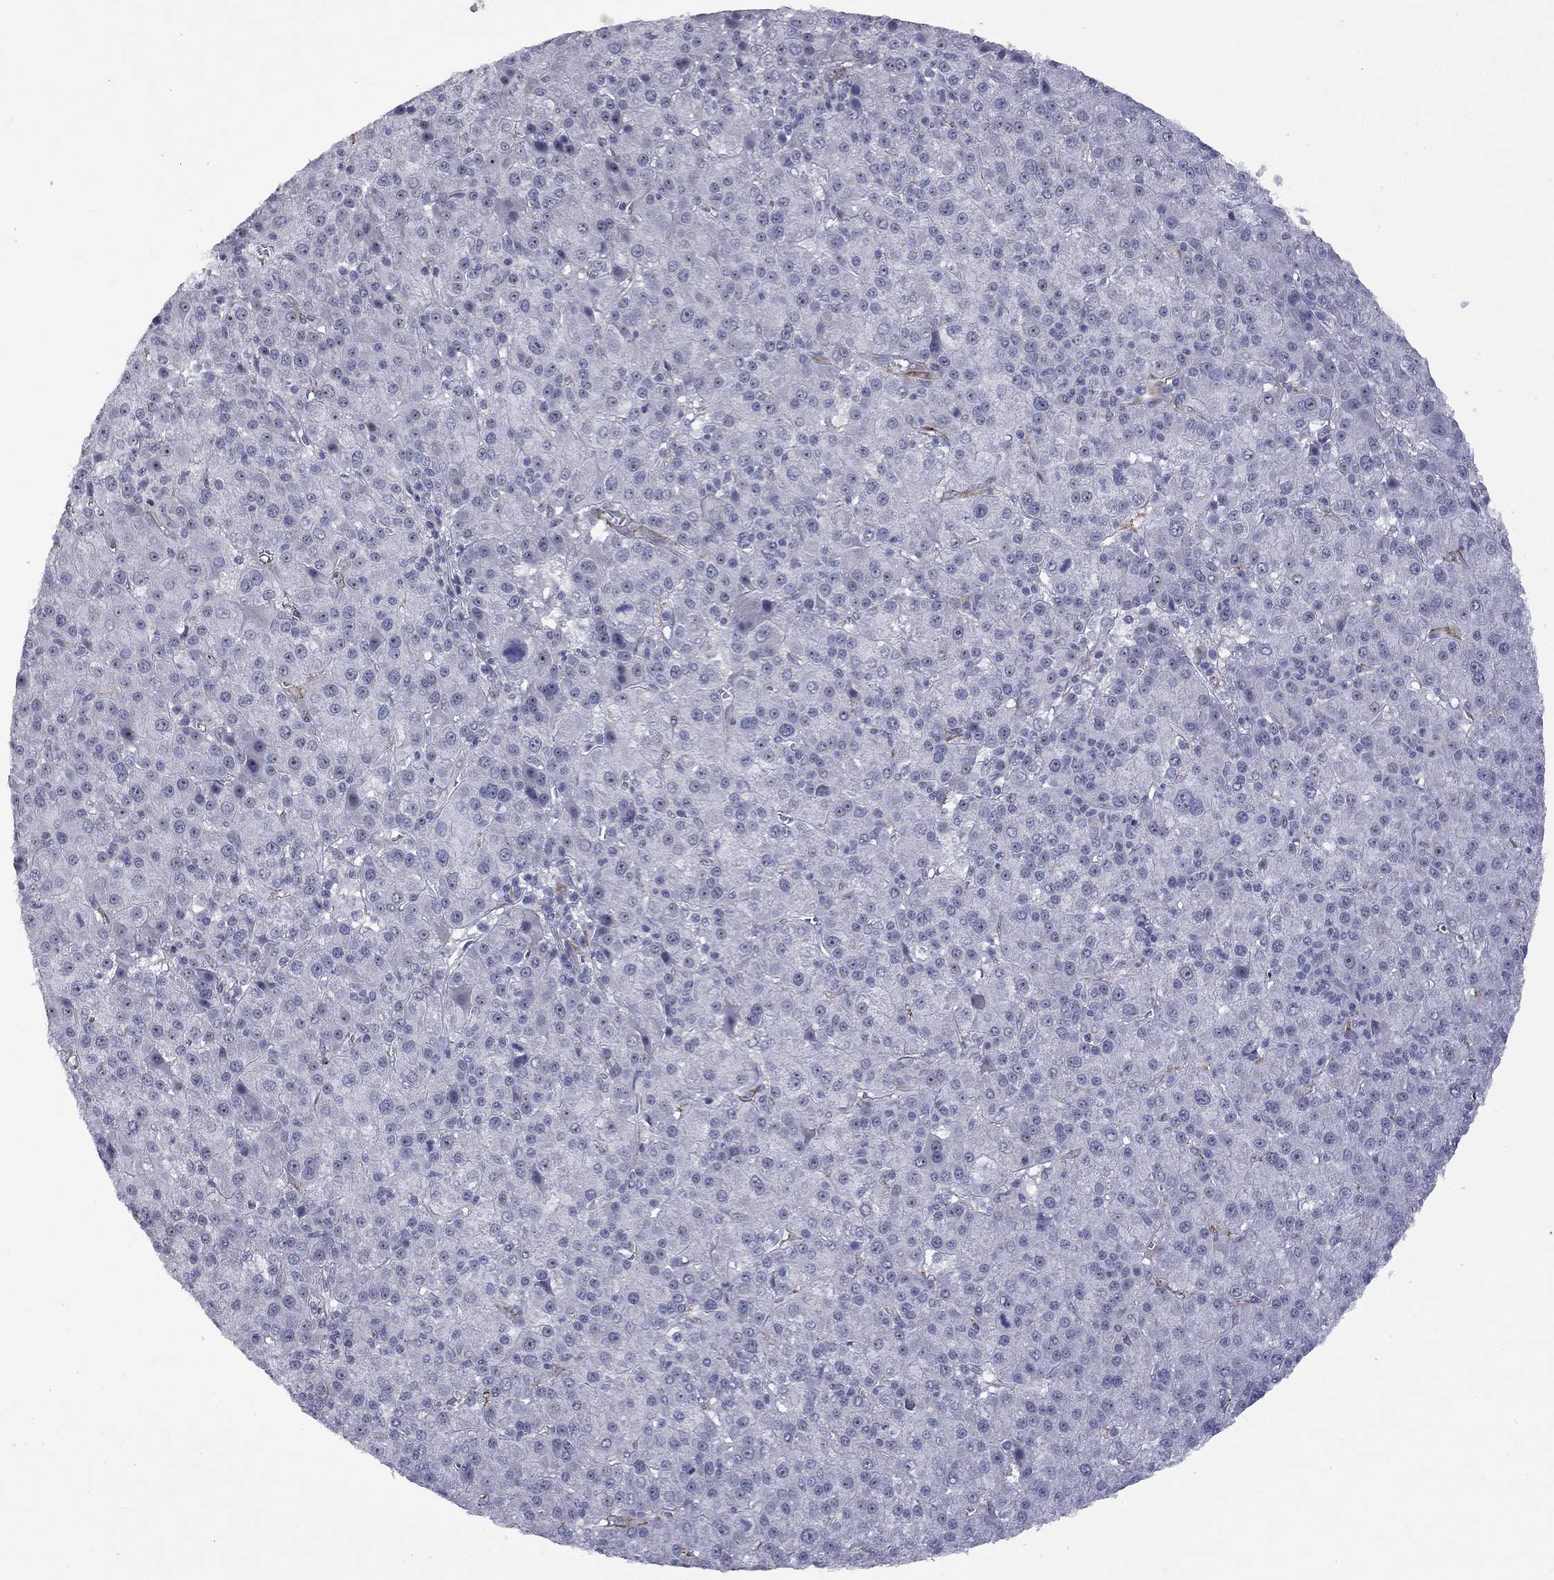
{"staining": {"intensity": "weak", "quantity": "<25%", "location": "nuclear"}, "tissue": "liver cancer", "cell_type": "Tumor cells", "image_type": "cancer", "snomed": [{"axis": "morphology", "description": "Carcinoma, Hepatocellular, NOS"}, {"axis": "topography", "description": "Liver"}], "caption": "An immunohistochemistry (IHC) image of liver hepatocellular carcinoma is shown. There is no staining in tumor cells of liver hepatocellular carcinoma.", "gene": "GSG1L", "patient": {"sex": "female", "age": 60}}